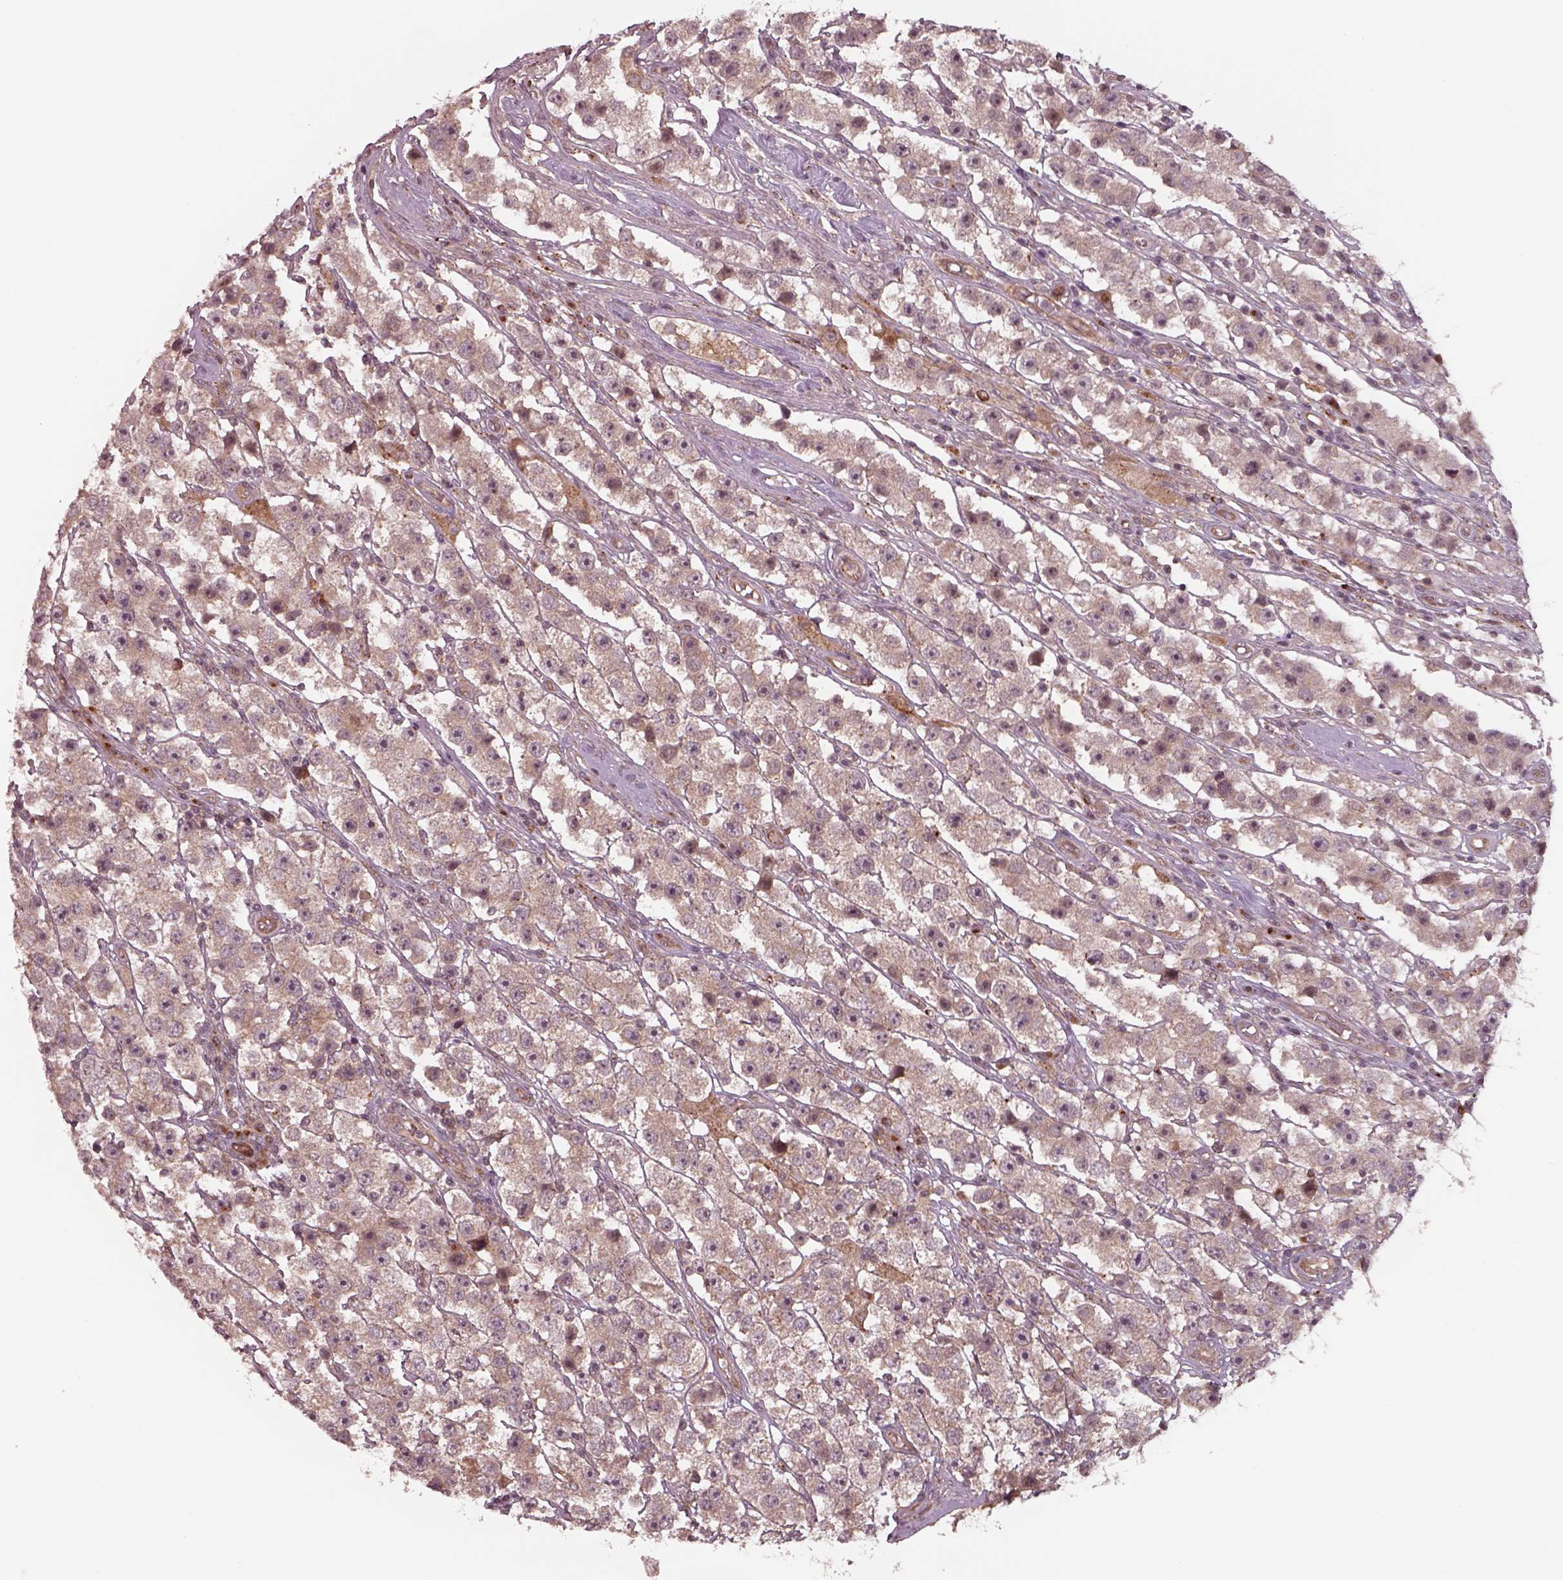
{"staining": {"intensity": "weak", "quantity": ">75%", "location": "cytoplasmic/membranous"}, "tissue": "testis cancer", "cell_type": "Tumor cells", "image_type": "cancer", "snomed": [{"axis": "morphology", "description": "Seminoma, NOS"}, {"axis": "topography", "description": "Testis"}], "caption": "Testis cancer stained with DAB (3,3'-diaminobenzidine) immunohistochemistry (IHC) demonstrates low levels of weak cytoplasmic/membranous staining in approximately >75% of tumor cells.", "gene": "CHMP3", "patient": {"sex": "male", "age": 45}}